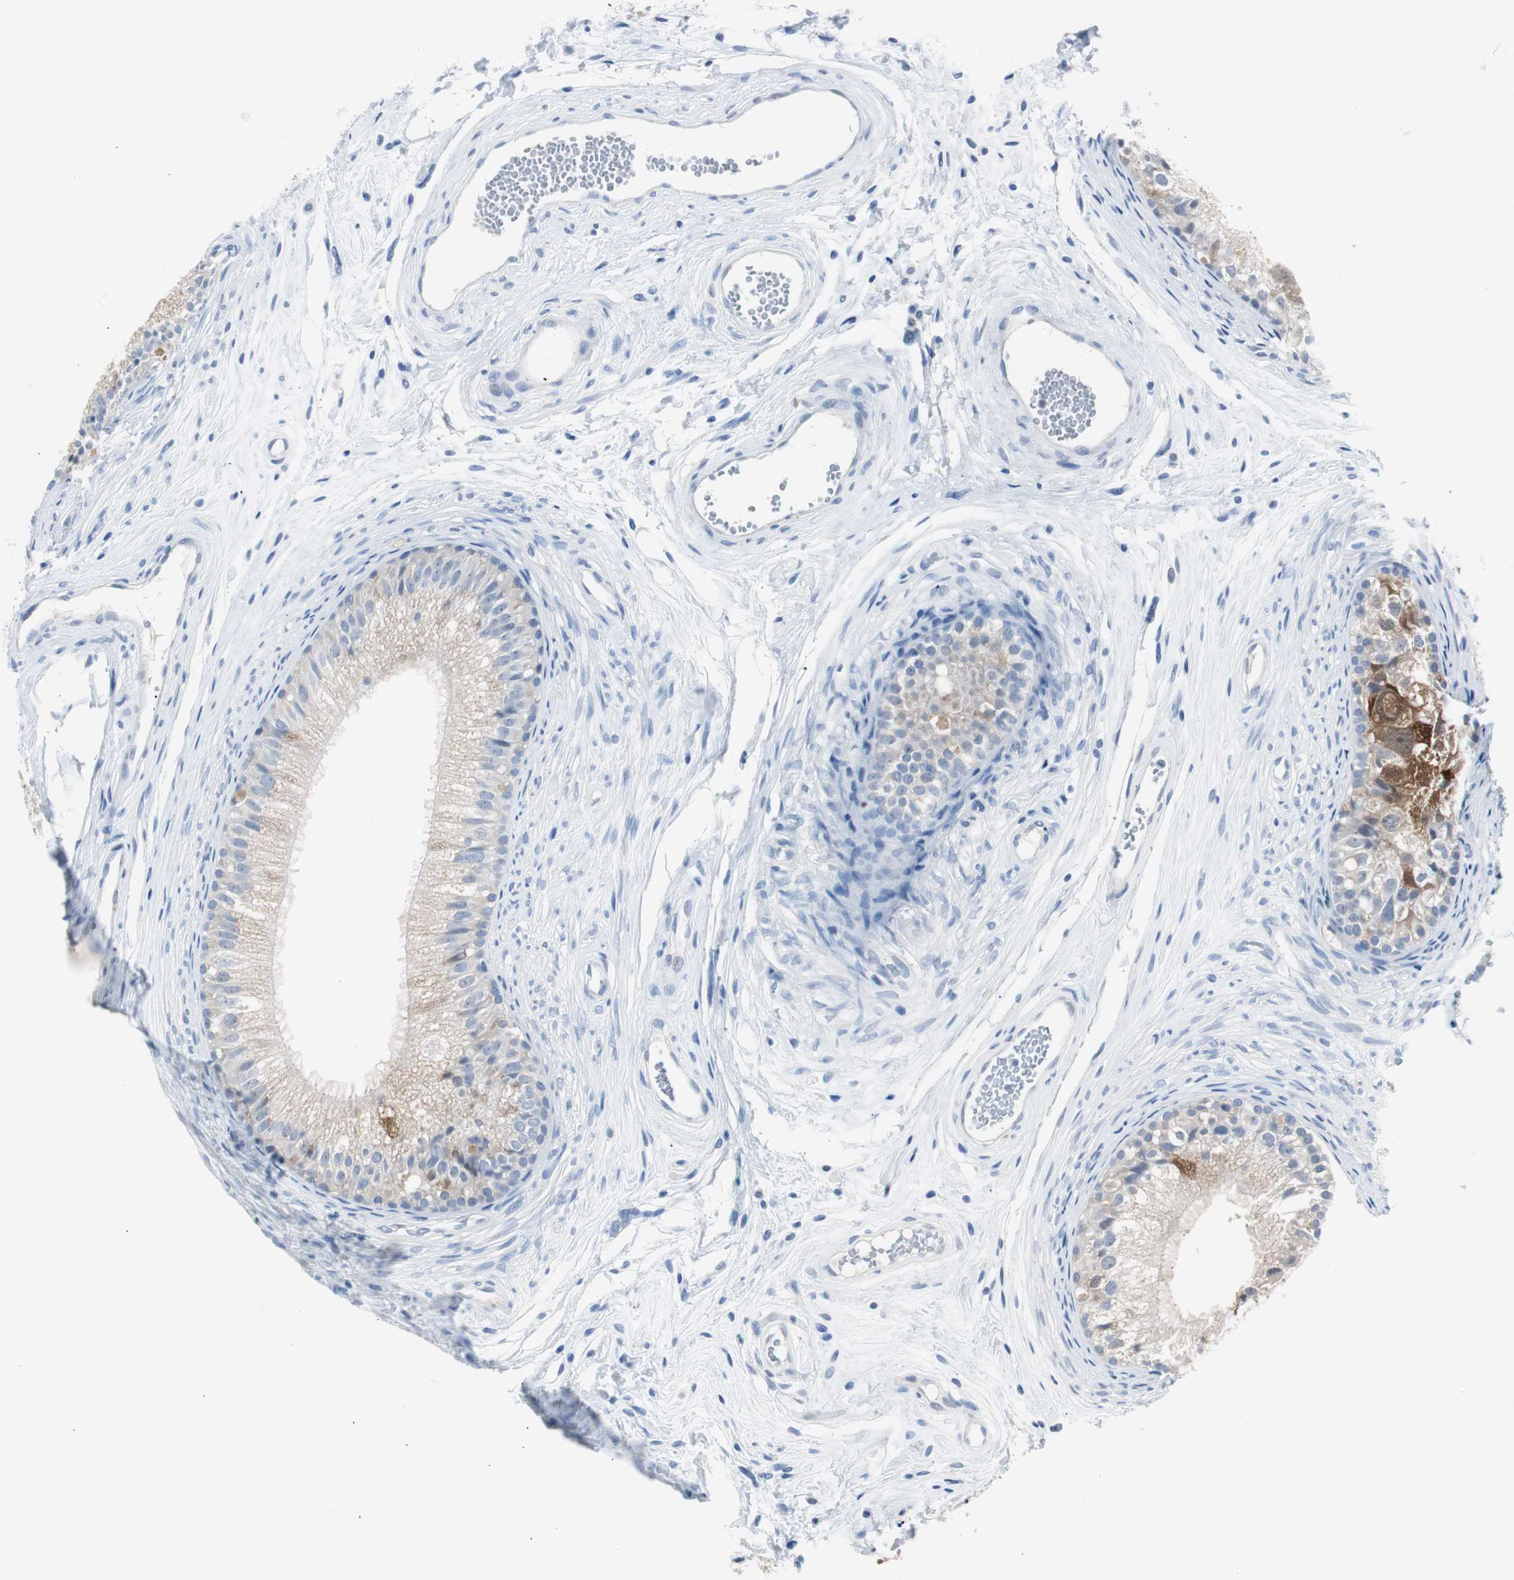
{"staining": {"intensity": "strong", "quantity": "25%-75%", "location": "cytoplasmic/membranous"}, "tissue": "epididymis", "cell_type": "Glandular cells", "image_type": "normal", "snomed": [{"axis": "morphology", "description": "Normal tissue, NOS"}, {"axis": "topography", "description": "Epididymis"}], "caption": "IHC of unremarkable epididymis demonstrates high levels of strong cytoplasmic/membranous staining in approximately 25%-75% of glandular cells. (DAB IHC with brightfield microscopy, high magnification).", "gene": "S100A7A", "patient": {"sex": "male", "age": 56}}